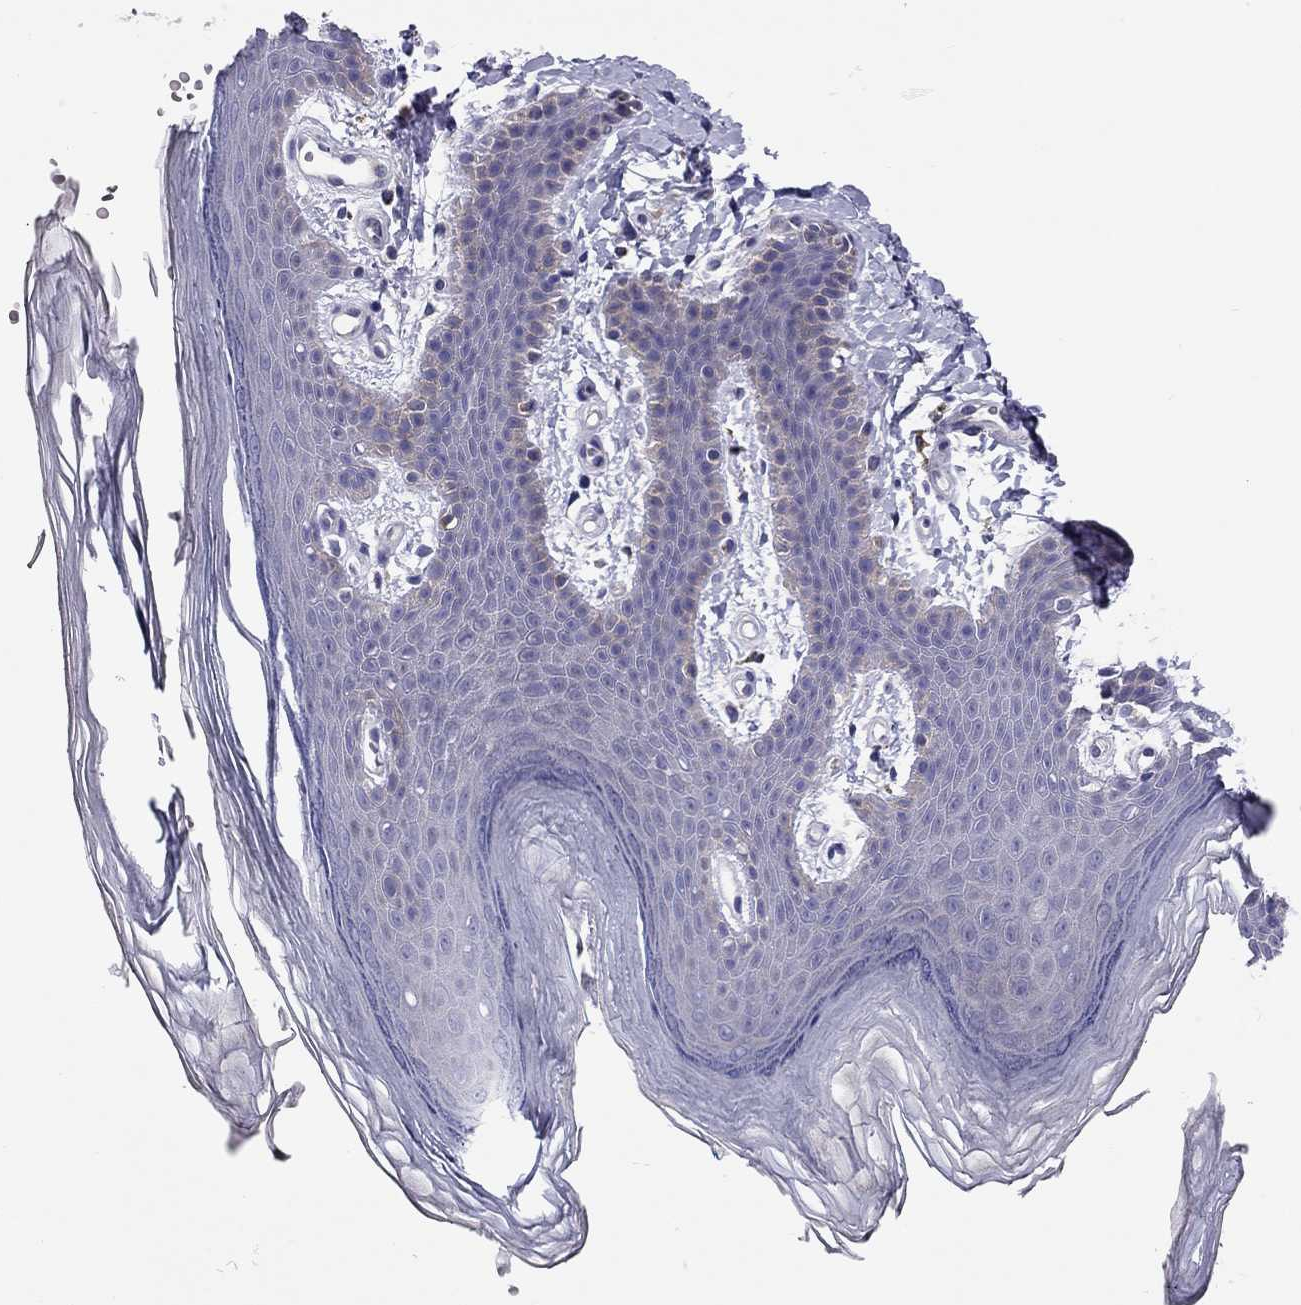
{"staining": {"intensity": "negative", "quantity": "none", "location": "none"}, "tissue": "skin", "cell_type": "Epidermal cells", "image_type": "normal", "snomed": [{"axis": "morphology", "description": "Normal tissue, NOS"}, {"axis": "topography", "description": "Anal"}], "caption": "Immunohistochemistry photomicrograph of unremarkable human skin stained for a protein (brown), which reveals no expression in epidermal cells.", "gene": "SCARB1", "patient": {"sex": "male", "age": 53}}